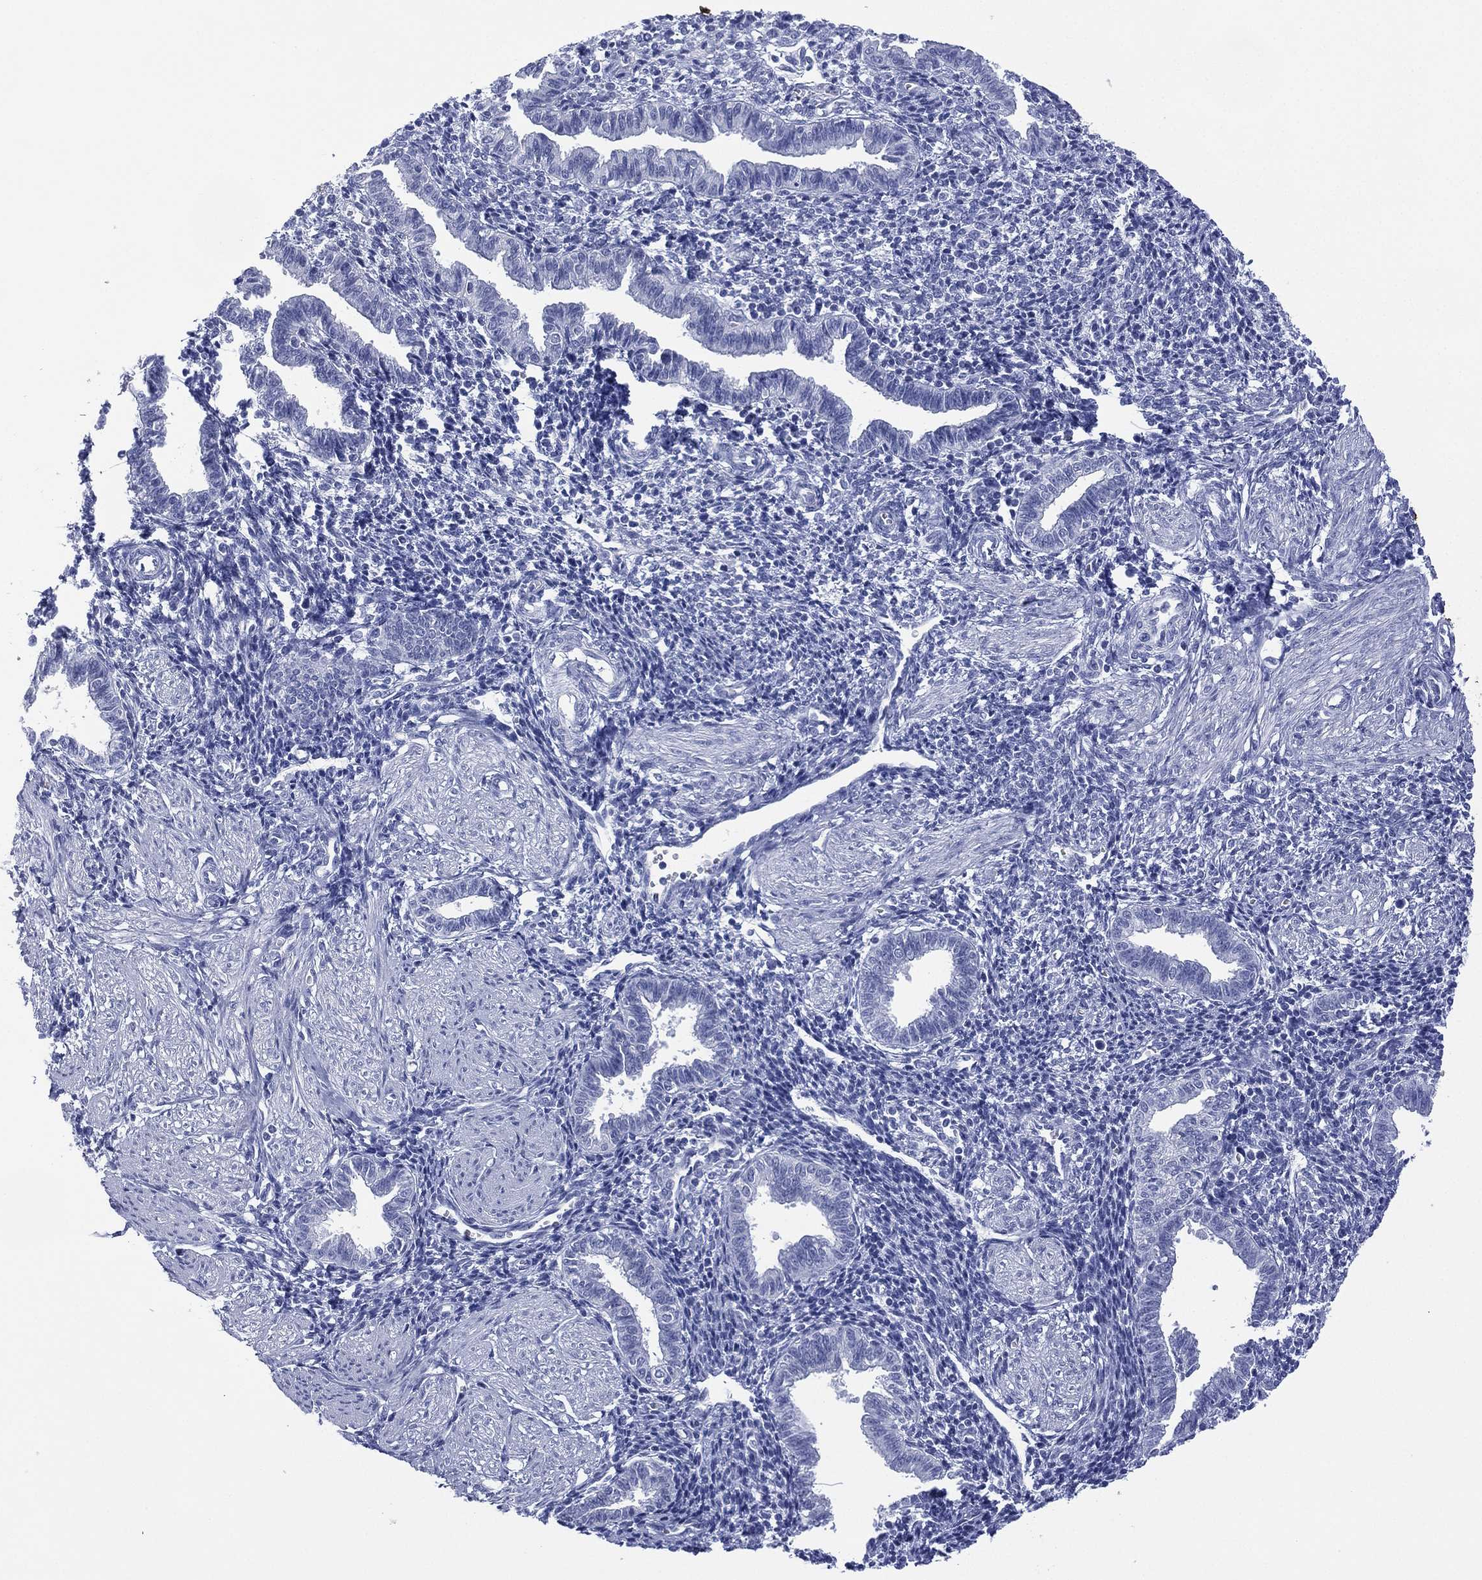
{"staining": {"intensity": "negative", "quantity": "none", "location": "none"}, "tissue": "endometrium", "cell_type": "Cells in endometrial stroma", "image_type": "normal", "snomed": [{"axis": "morphology", "description": "Normal tissue, NOS"}, {"axis": "topography", "description": "Endometrium"}], "caption": "Image shows no significant protein expression in cells in endometrial stroma of normal endometrium. The staining was performed using DAB (3,3'-diaminobenzidine) to visualize the protein expression in brown, while the nuclei were stained in blue with hematoxylin (Magnification: 20x).", "gene": "DSG1", "patient": {"sex": "female", "age": 37}}